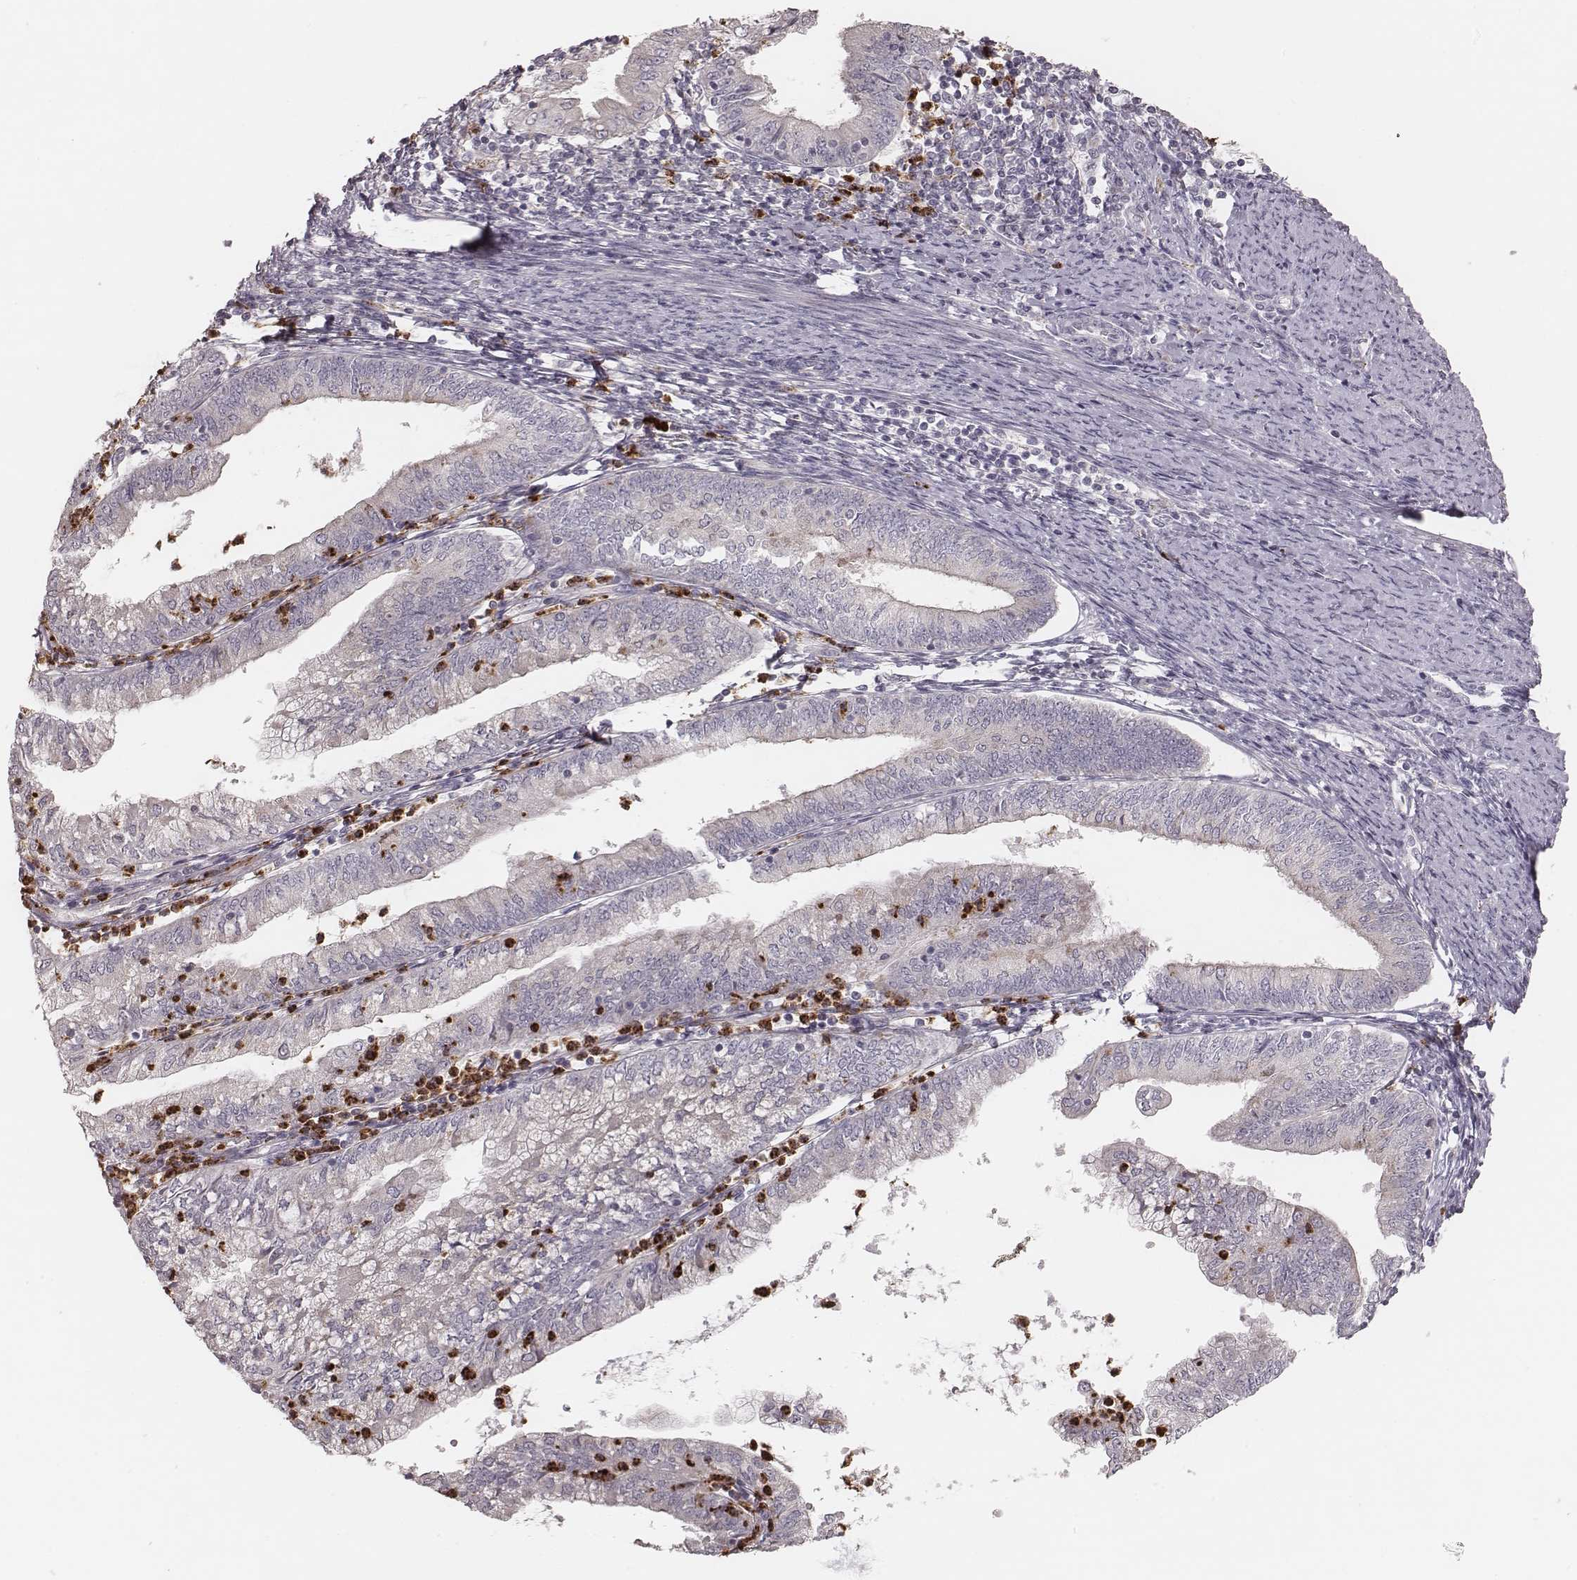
{"staining": {"intensity": "negative", "quantity": "none", "location": "none"}, "tissue": "endometrial cancer", "cell_type": "Tumor cells", "image_type": "cancer", "snomed": [{"axis": "morphology", "description": "Adenocarcinoma, NOS"}, {"axis": "topography", "description": "Endometrium"}], "caption": "Tumor cells are negative for protein expression in human endometrial cancer (adenocarcinoma).", "gene": "ABCA7", "patient": {"sex": "female", "age": 55}}